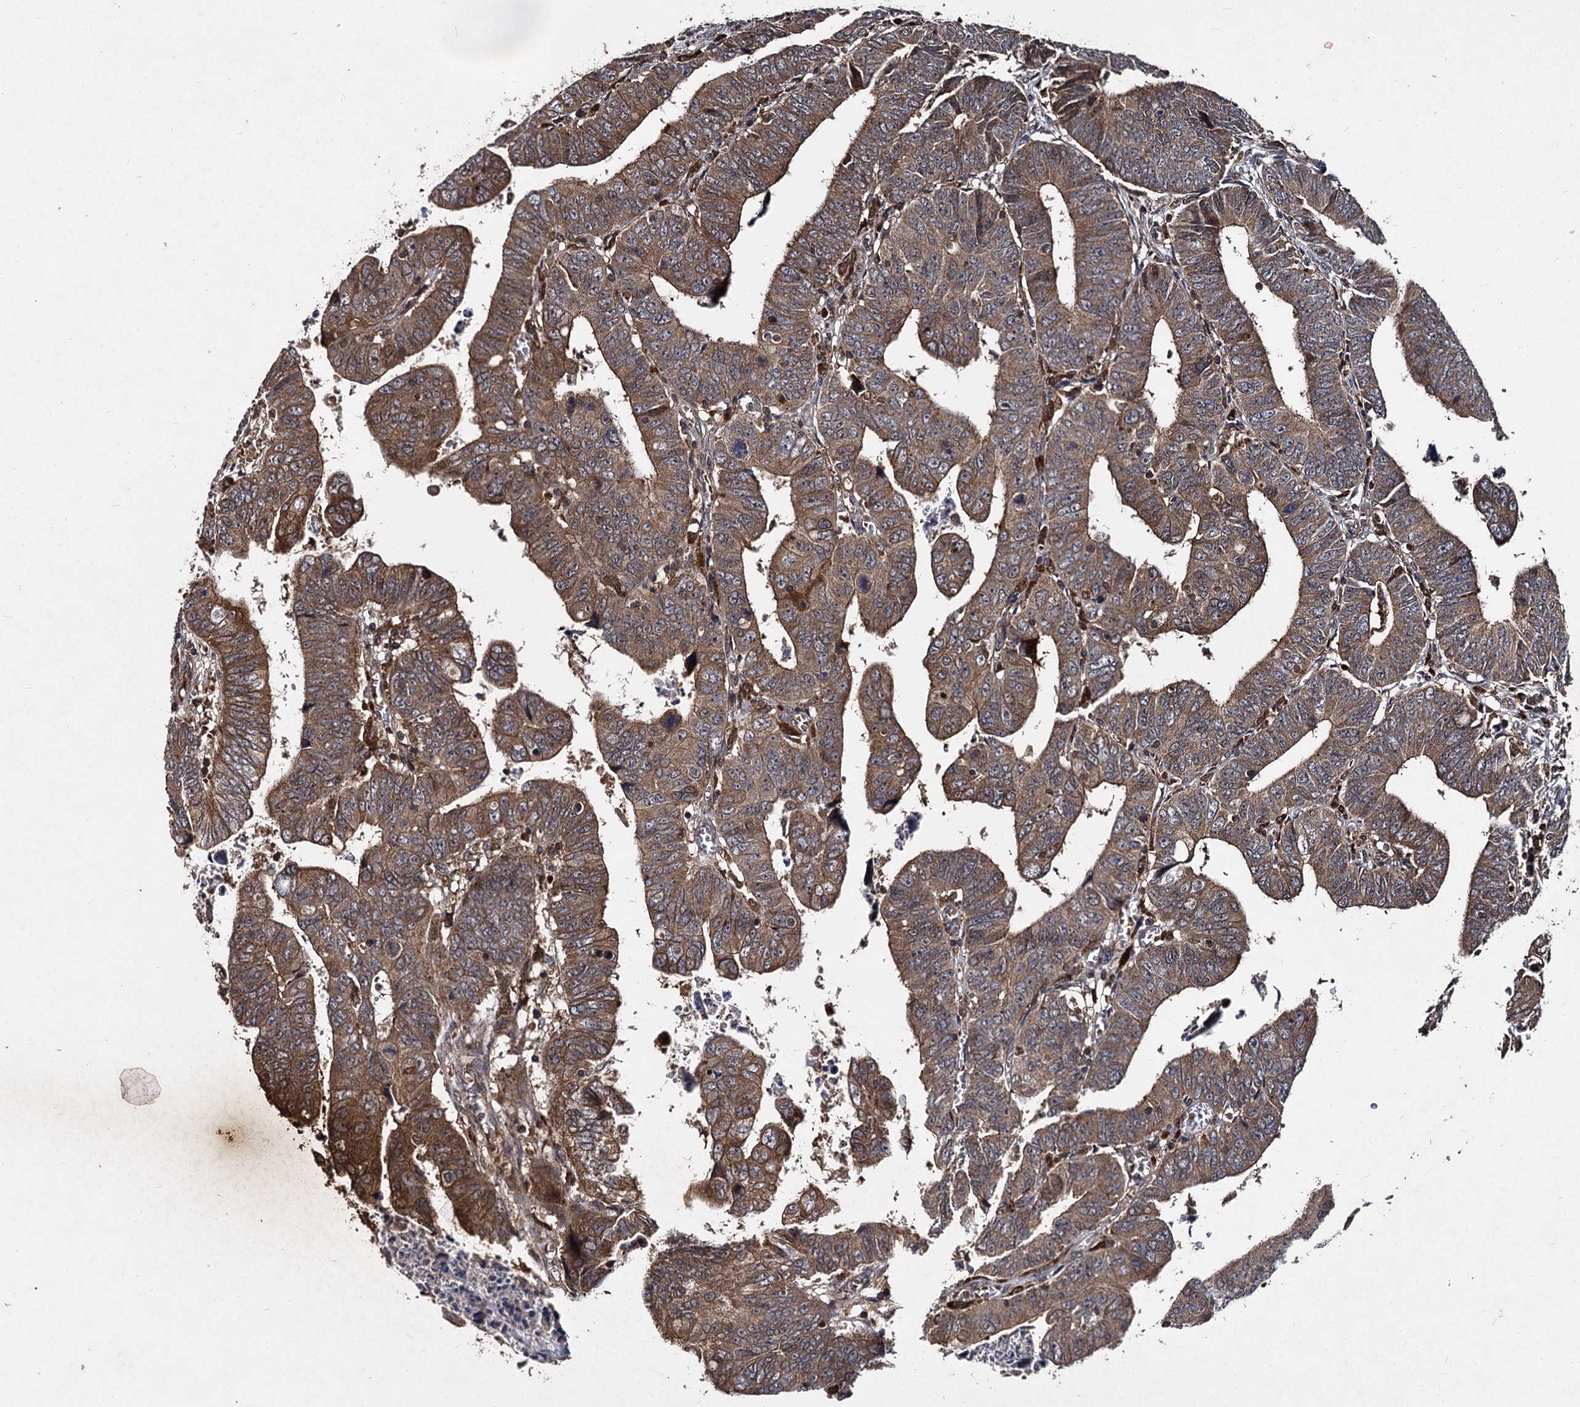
{"staining": {"intensity": "moderate", "quantity": ">75%", "location": "cytoplasmic/membranous"}, "tissue": "colorectal cancer", "cell_type": "Tumor cells", "image_type": "cancer", "snomed": [{"axis": "morphology", "description": "Normal tissue, NOS"}, {"axis": "morphology", "description": "Adenocarcinoma, NOS"}, {"axis": "topography", "description": "Rectum"}], "caption": "Protein staining of adenocarcinoma (colorectal) tissue exhibits moderate cytoplasmic/membranous staining in approximately >75% of tumor cells.", "gene": "BCL2L2", "patient": {"sex": "female", "age": 65}}